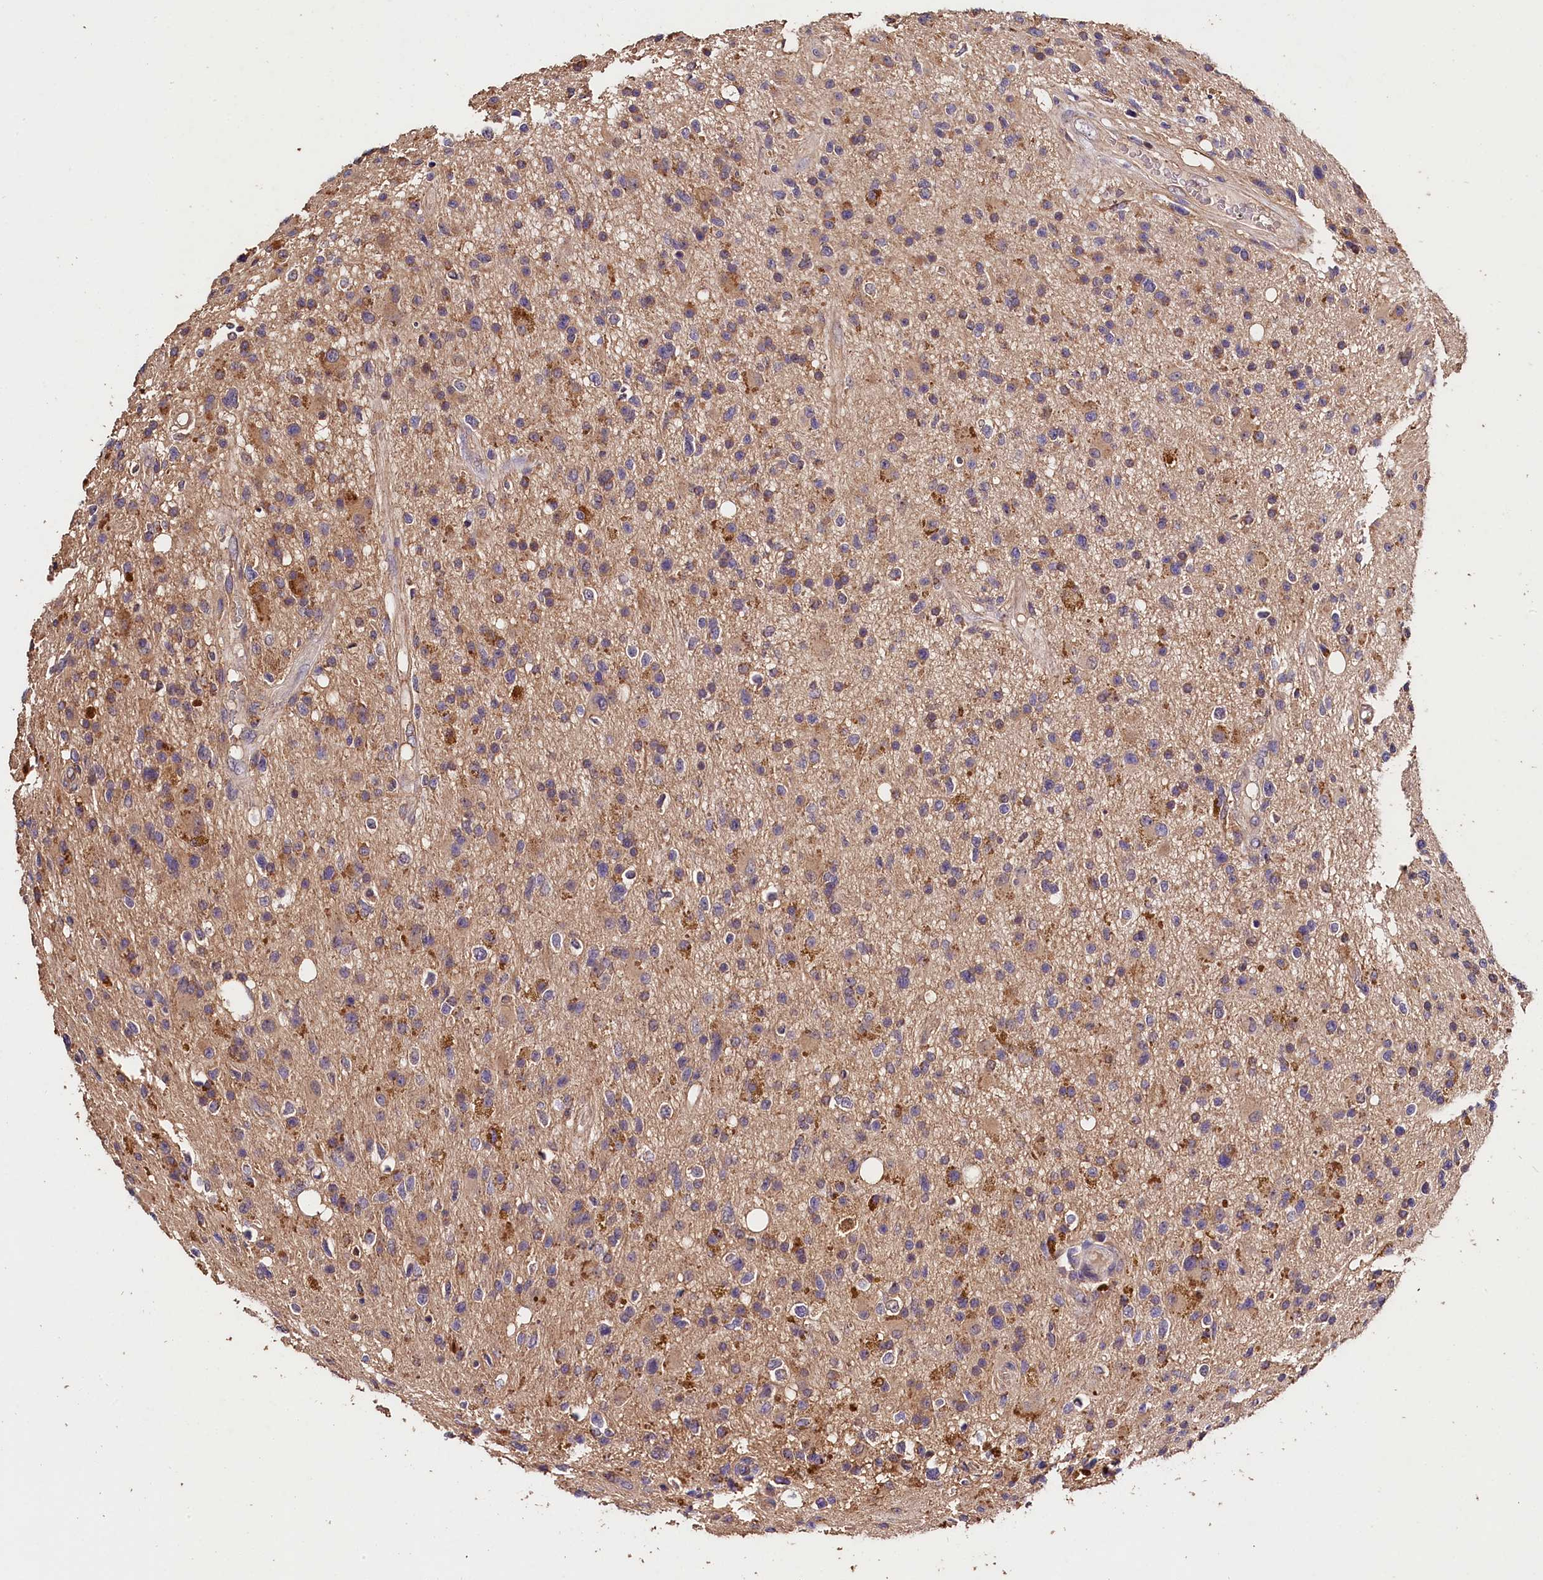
{"staining": {"intensity": "moderate", "quantity": "25%-75%", "location": "cytoplasmic/membranous"}, "tissue": "glioma", "cell_type": "Tumor cells", "image_type": "cancer", "snomed": [{"axis": "morphology", "description": "Glioma, malignant, High grade"}, {"axis": "topography", "description": "Brain"}], "caption": "Human glioma stained with a brown dye reveals moderate cytoplasmic/membranous positive staining in about 25%-75% of tumor cells.", "gene": "OAS3", "patient": {"sex": "male", "age": 33}}